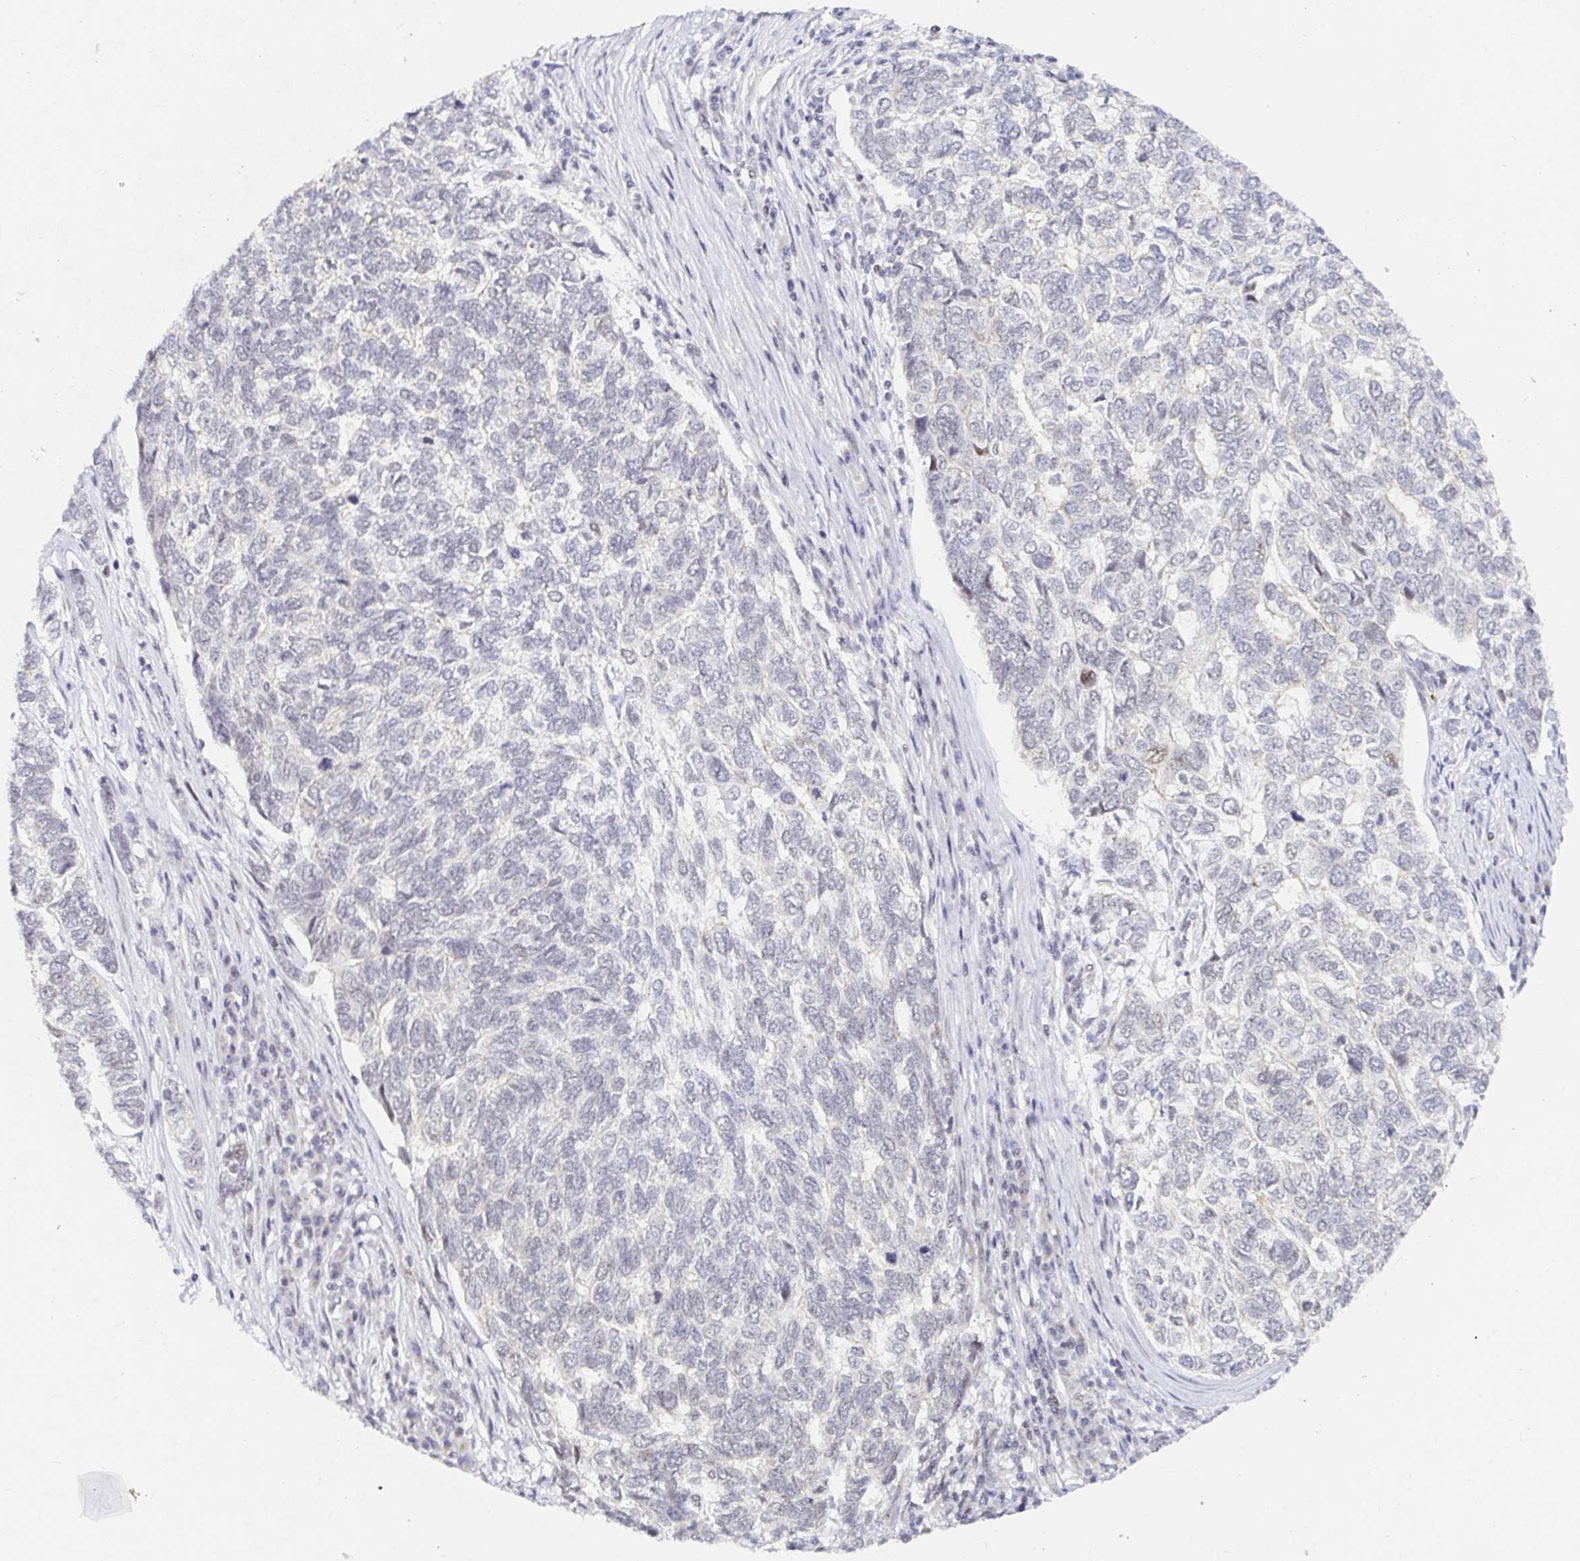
{"staining": {"intensity": "negative", "quantity": "none", "location": "none"}, "tissue": "skin cancer", "cell_type": "Tumor cells", "image_type": "cancer", "snomed": [{"axis": "morphology", "description": "Basal cell carcinoma"}, {"axis": "topography", "description": "Skin"}], "caption": "DAB immunohistochemical staining of skin cancer (basal cell carcinoma) exhibits no significant positivity in tumor cells.", "gene": "CHD2", "patient": {"sex": "female", "age": 65}}